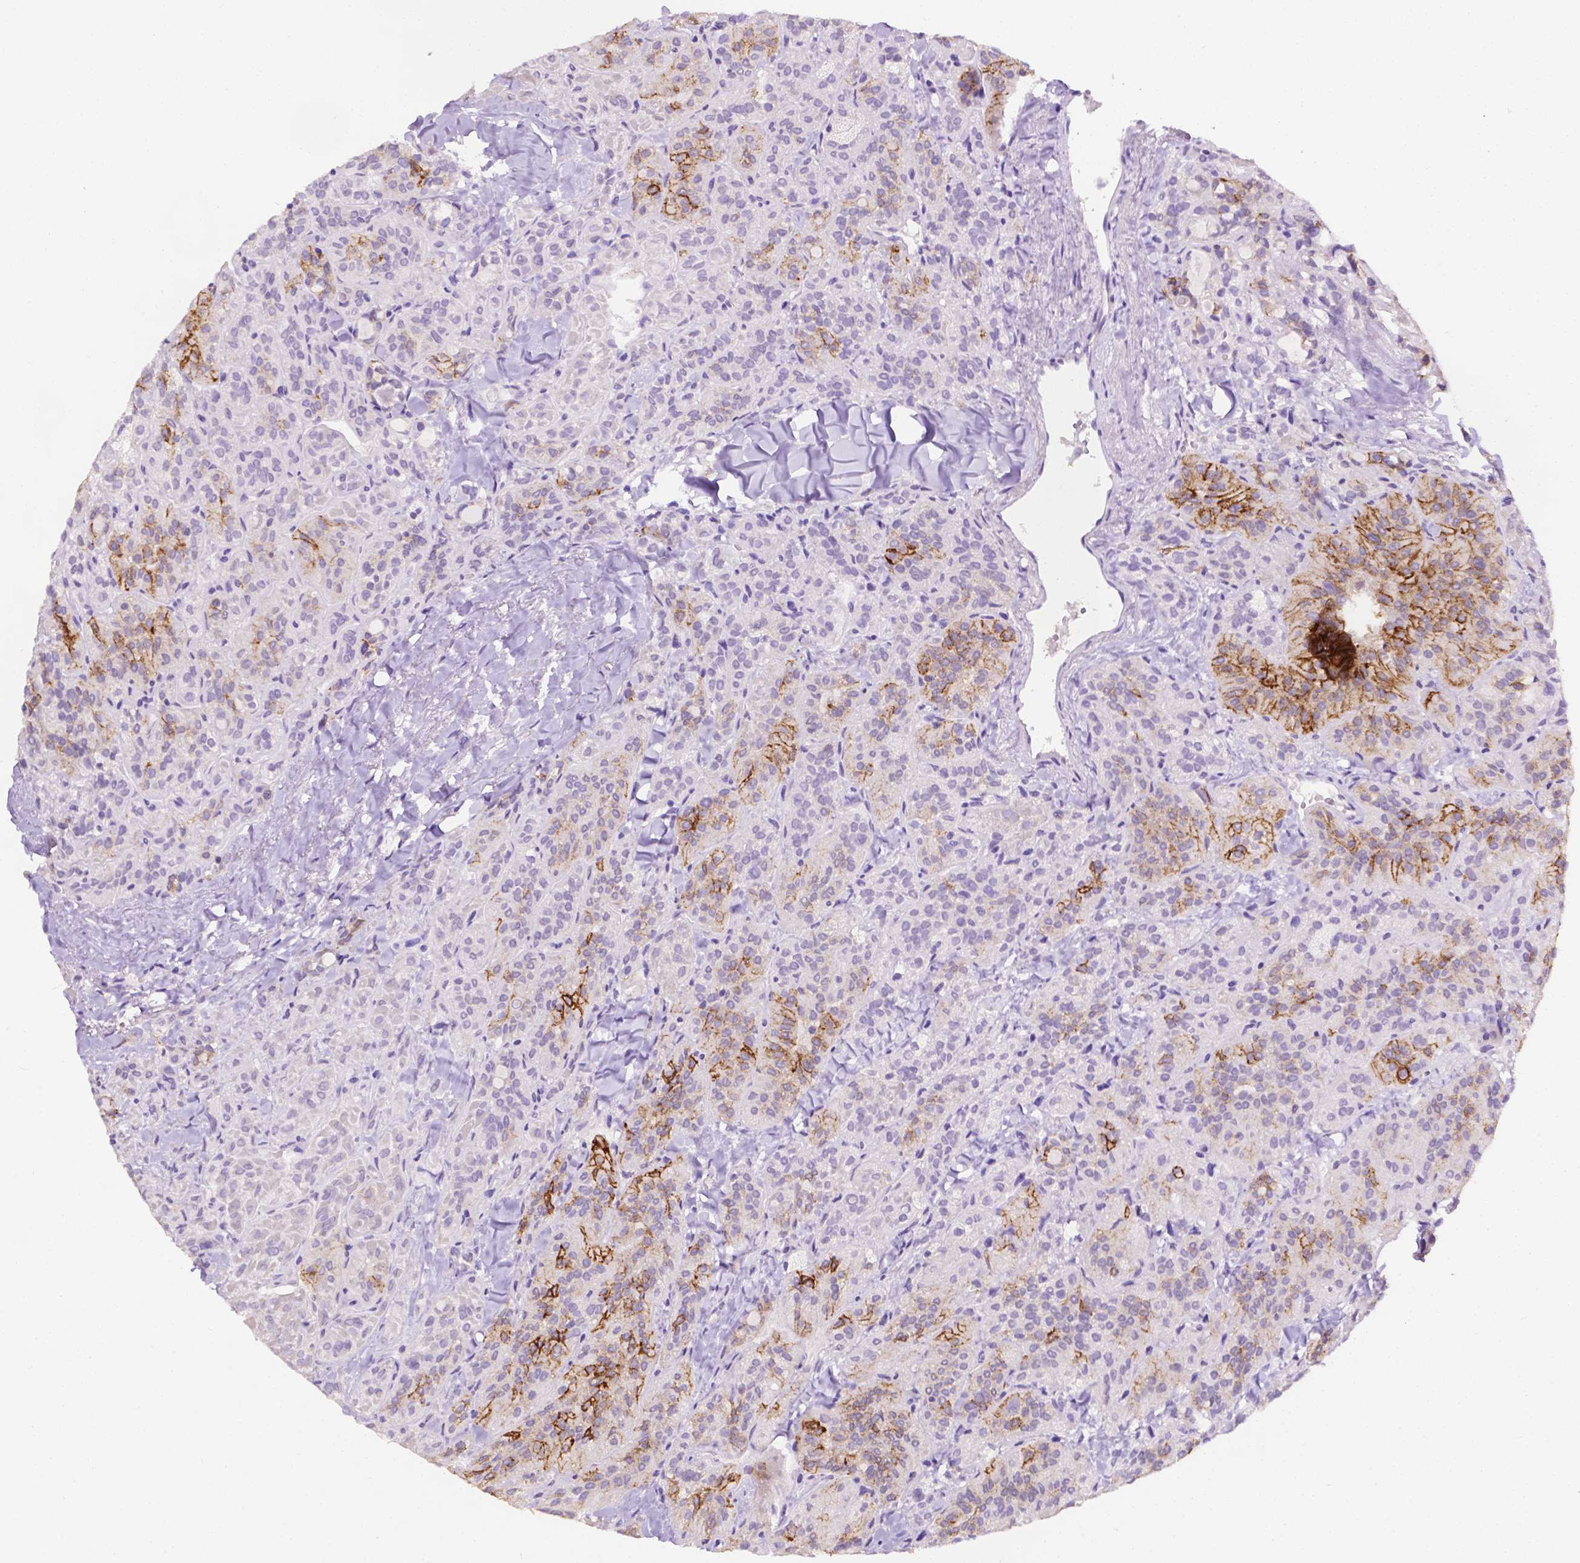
{"staining": {"intensity": "strong", "quantity": "<25%", "location": "cytoplasmic/membranous"}, "tissue": "thyroid cancer", "cell_type": "Tumor cells", "image_type": "cancer", "snomed": [{"axis": "morphology", "description": "Papillary adenocarcinoma, NOS"}, {"axis": "topography", "description": "Thyroid gland"}], "caption": "DAB (3,3'-diaminobenzidine) immunohistochemical staining of papillary adenocarcinoma (thyroid) reveals strong cytoplasmic/membranous protein expression in about <25% of tumor cells. The staining is performed using DAB brown chromogen to label protein expression. The nuclei are counter-stained blue using hematoxylin.", "gene": "TACSTD2", "patient": {"sex": "female", "age": 45}}